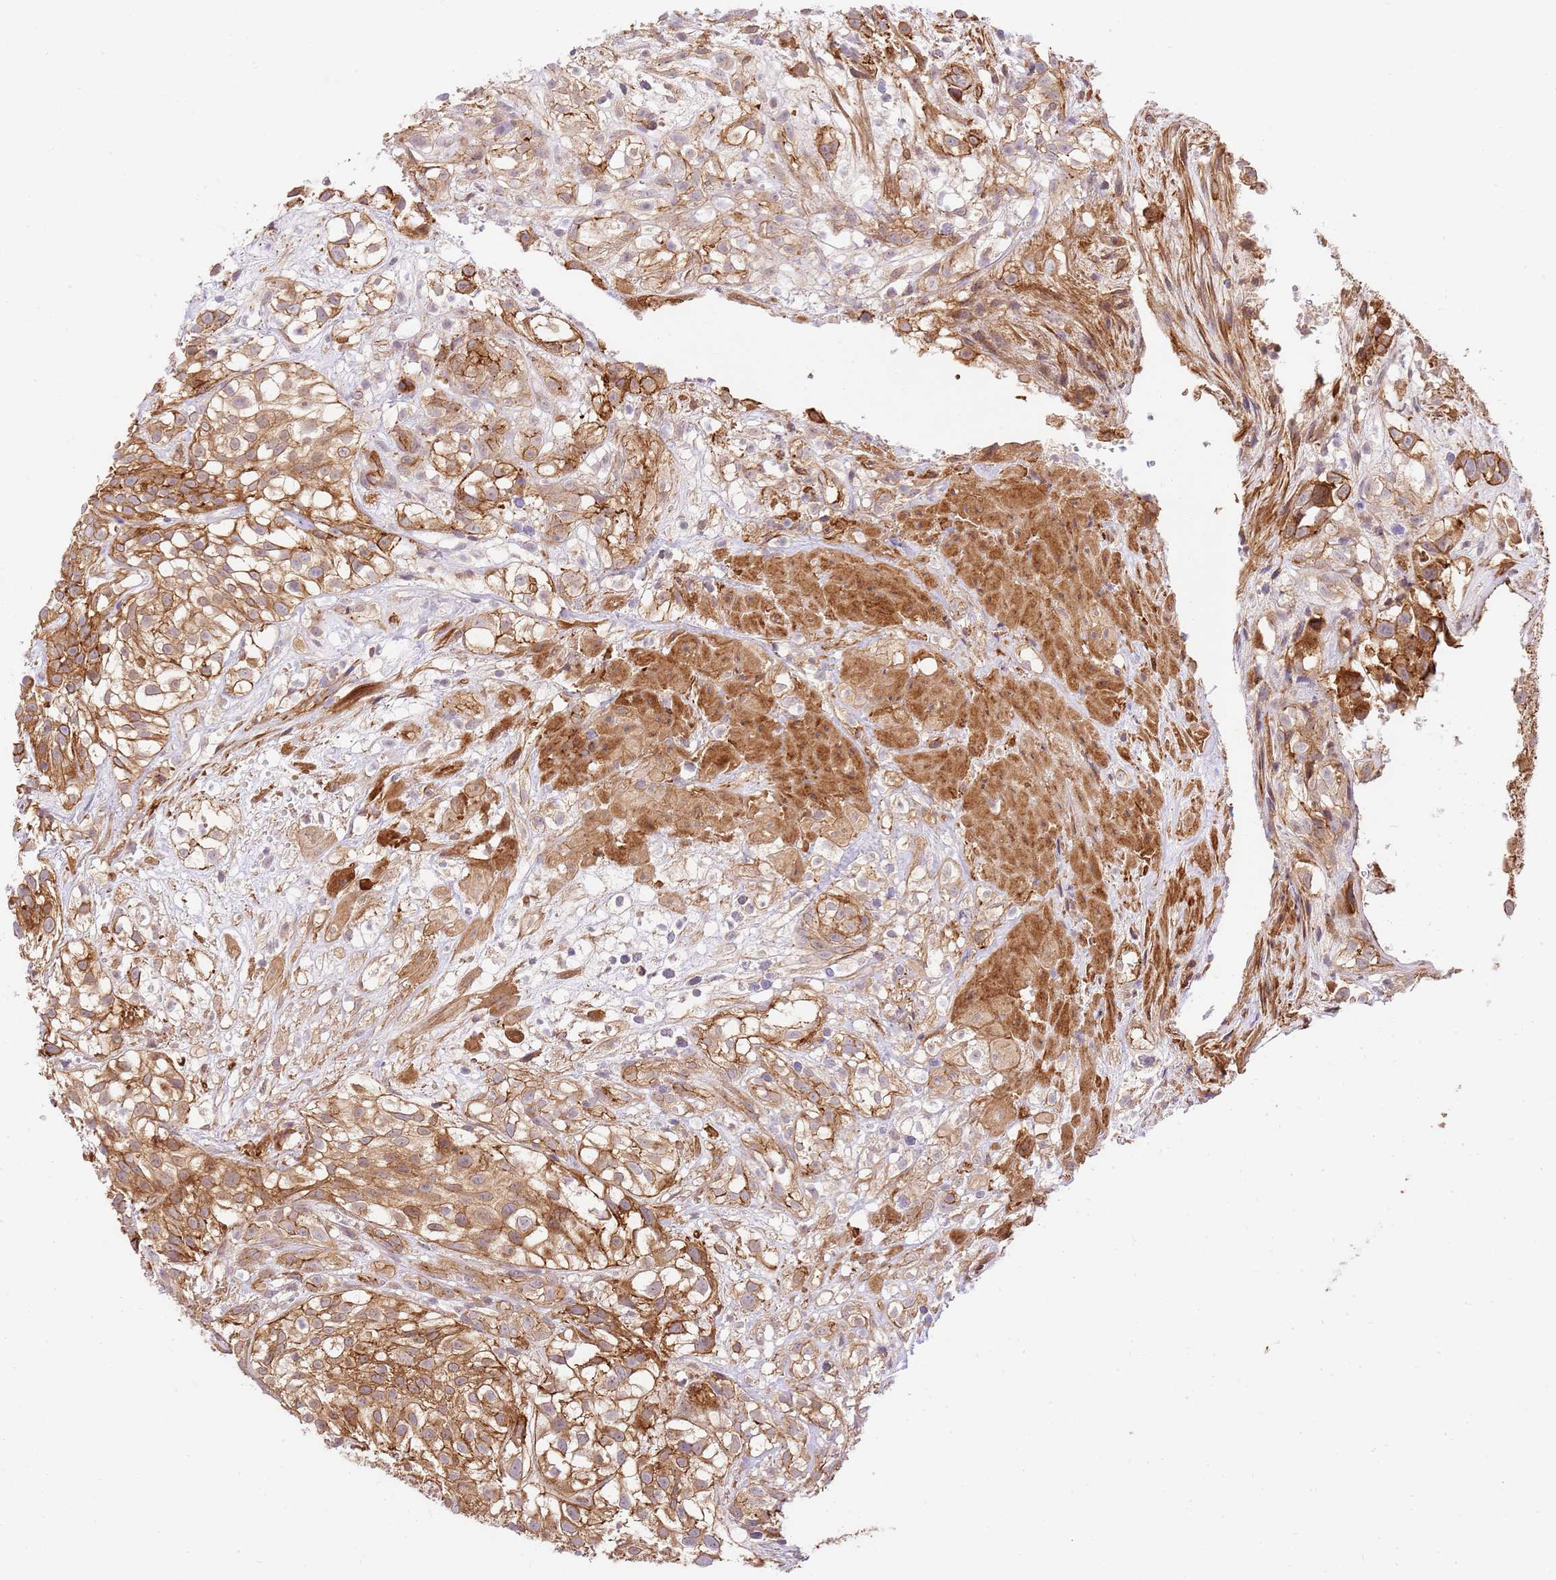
{"staining": {"intensity": "moderate", "quantity": ">75%", "location": "cytoplasmic/membranous"}, "tissue": "urothelial cancer", "cell_type": "Tumor cells", "image_type": "cancer", "snomed": [{"axis": "morphology", "description": "Urothelial carcinoma, High grade"}, {"axis": "topography", "description": "Urinary bladder"}], "caption": "Immunohistochemistry (DAB (3,3'-diaminobenzidine)) staining of human urothelial cancer reveals moderate cytoplasmic/membranous protein positivity in approximately >75% of tumor cells.", "gene": "EFCAB8", "patient": {"sex": "male", "age": 56}}